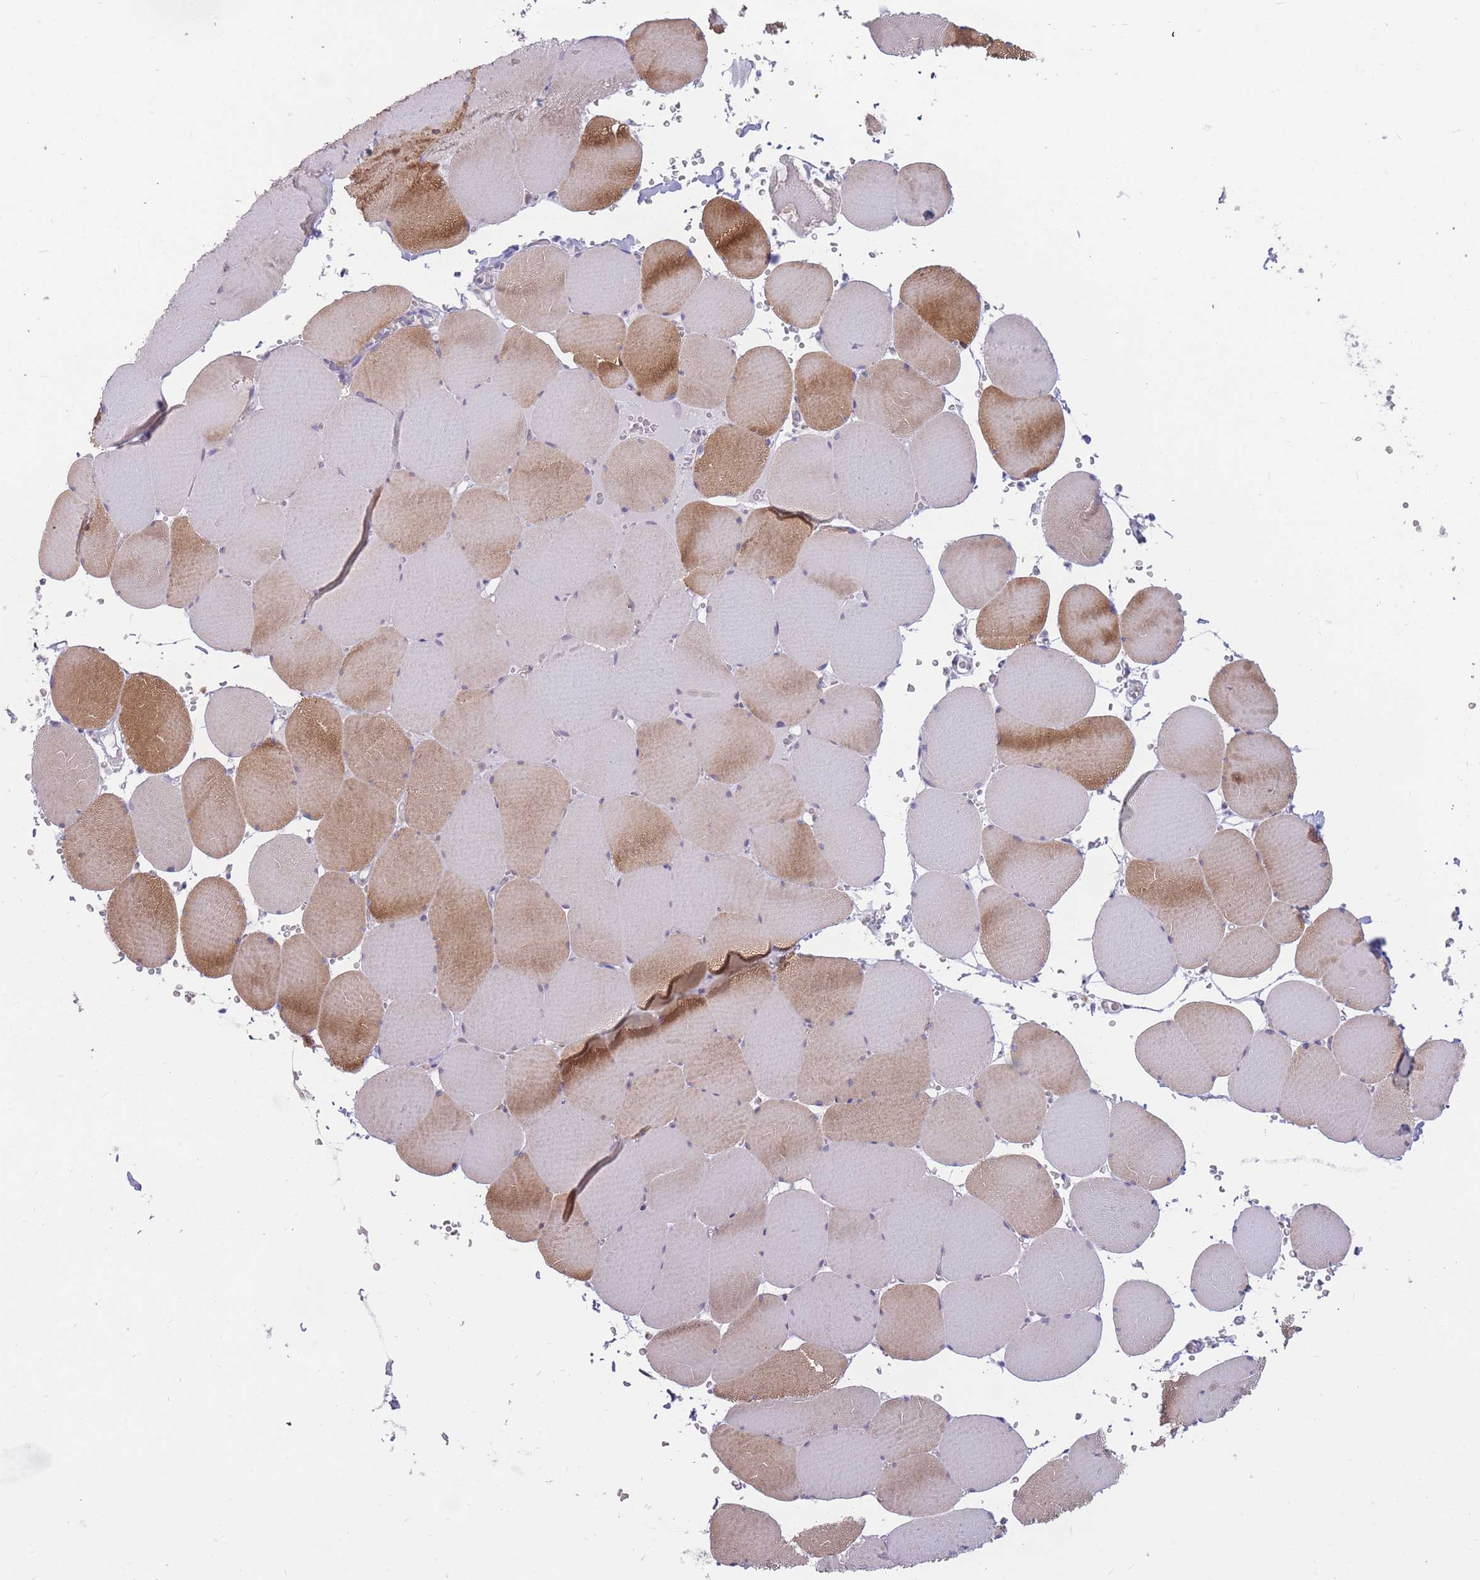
{"staining": {"intensity": "moderate", "quantity": "25%-75%", "location": "cytoplasmic/membranous"}, "tissue": "skeletal muscle", "cell_type": "Myocytes", "image_type": "normal", "snomed": [{"axis": "morphology", "description": "Normal tissue, NOS"}, {"axis": "topography", "description": "Skeletal muscle"}, {"axis": "topography", "description": "Head-Neck"}], "caption": "IHC (DAB) staining of unremarkable skeletal muscle demonstrates moderate cytoplasmic/membranous protein staining in about 25%-75% of myocytes.", "gene": "TRAPPC5", "patient": {"sex": "male", "age": 66}}